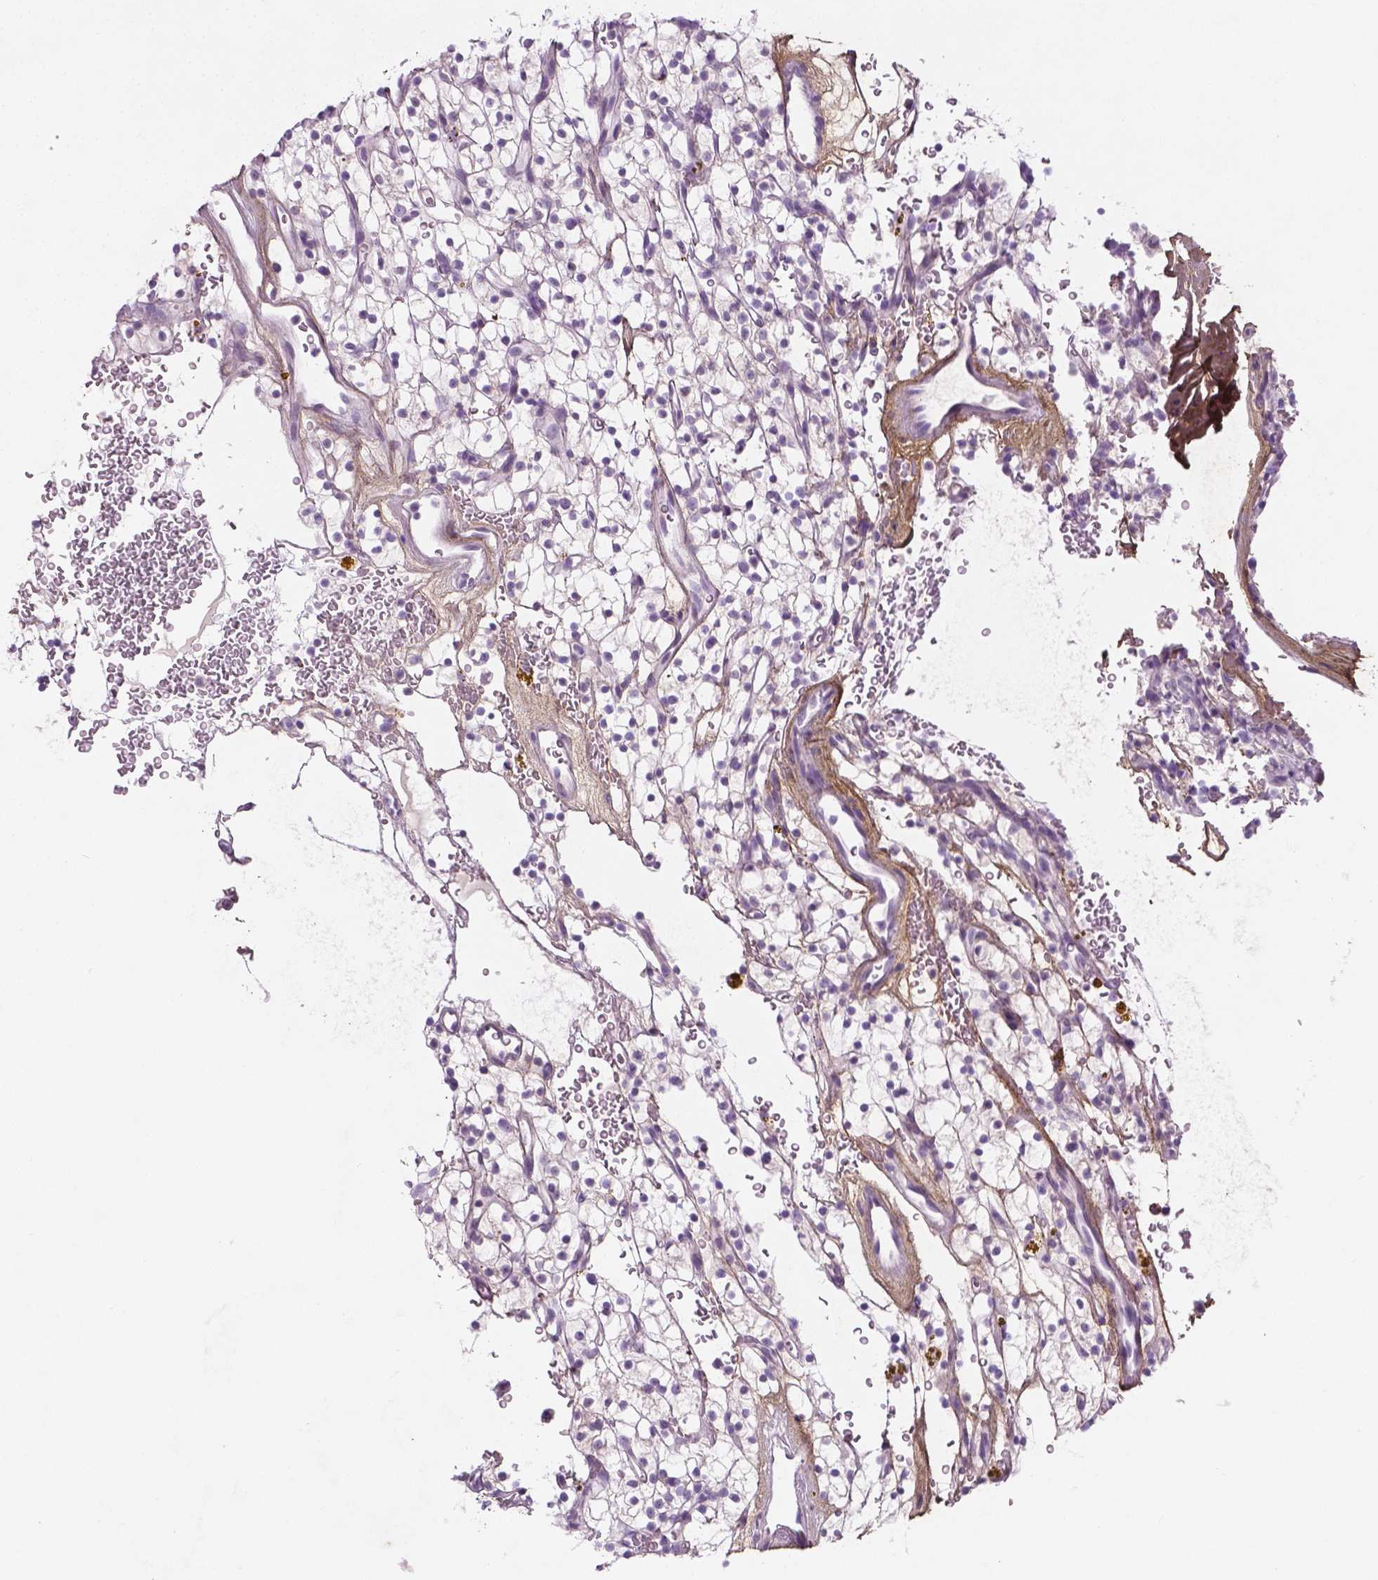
{"staining": {"intensity": "negative", "quantity": "none", "location": "none"}, "tissue": "renal cancer", "cell_type": "Tumor cells", "image_type": "cancer", "snomed": [{"axis": "morphology", "description": "Adenocarcinoma, NOS"}, {"axis": "topography", "description": "Kidney"}], "caption": "DAB immunohistochemical staining of human adenocarcinoma (renal) demonstrates no significant expression in tumor cells.", "gene": "DLG2", "patient": {"sex": "female", "age": 64}}